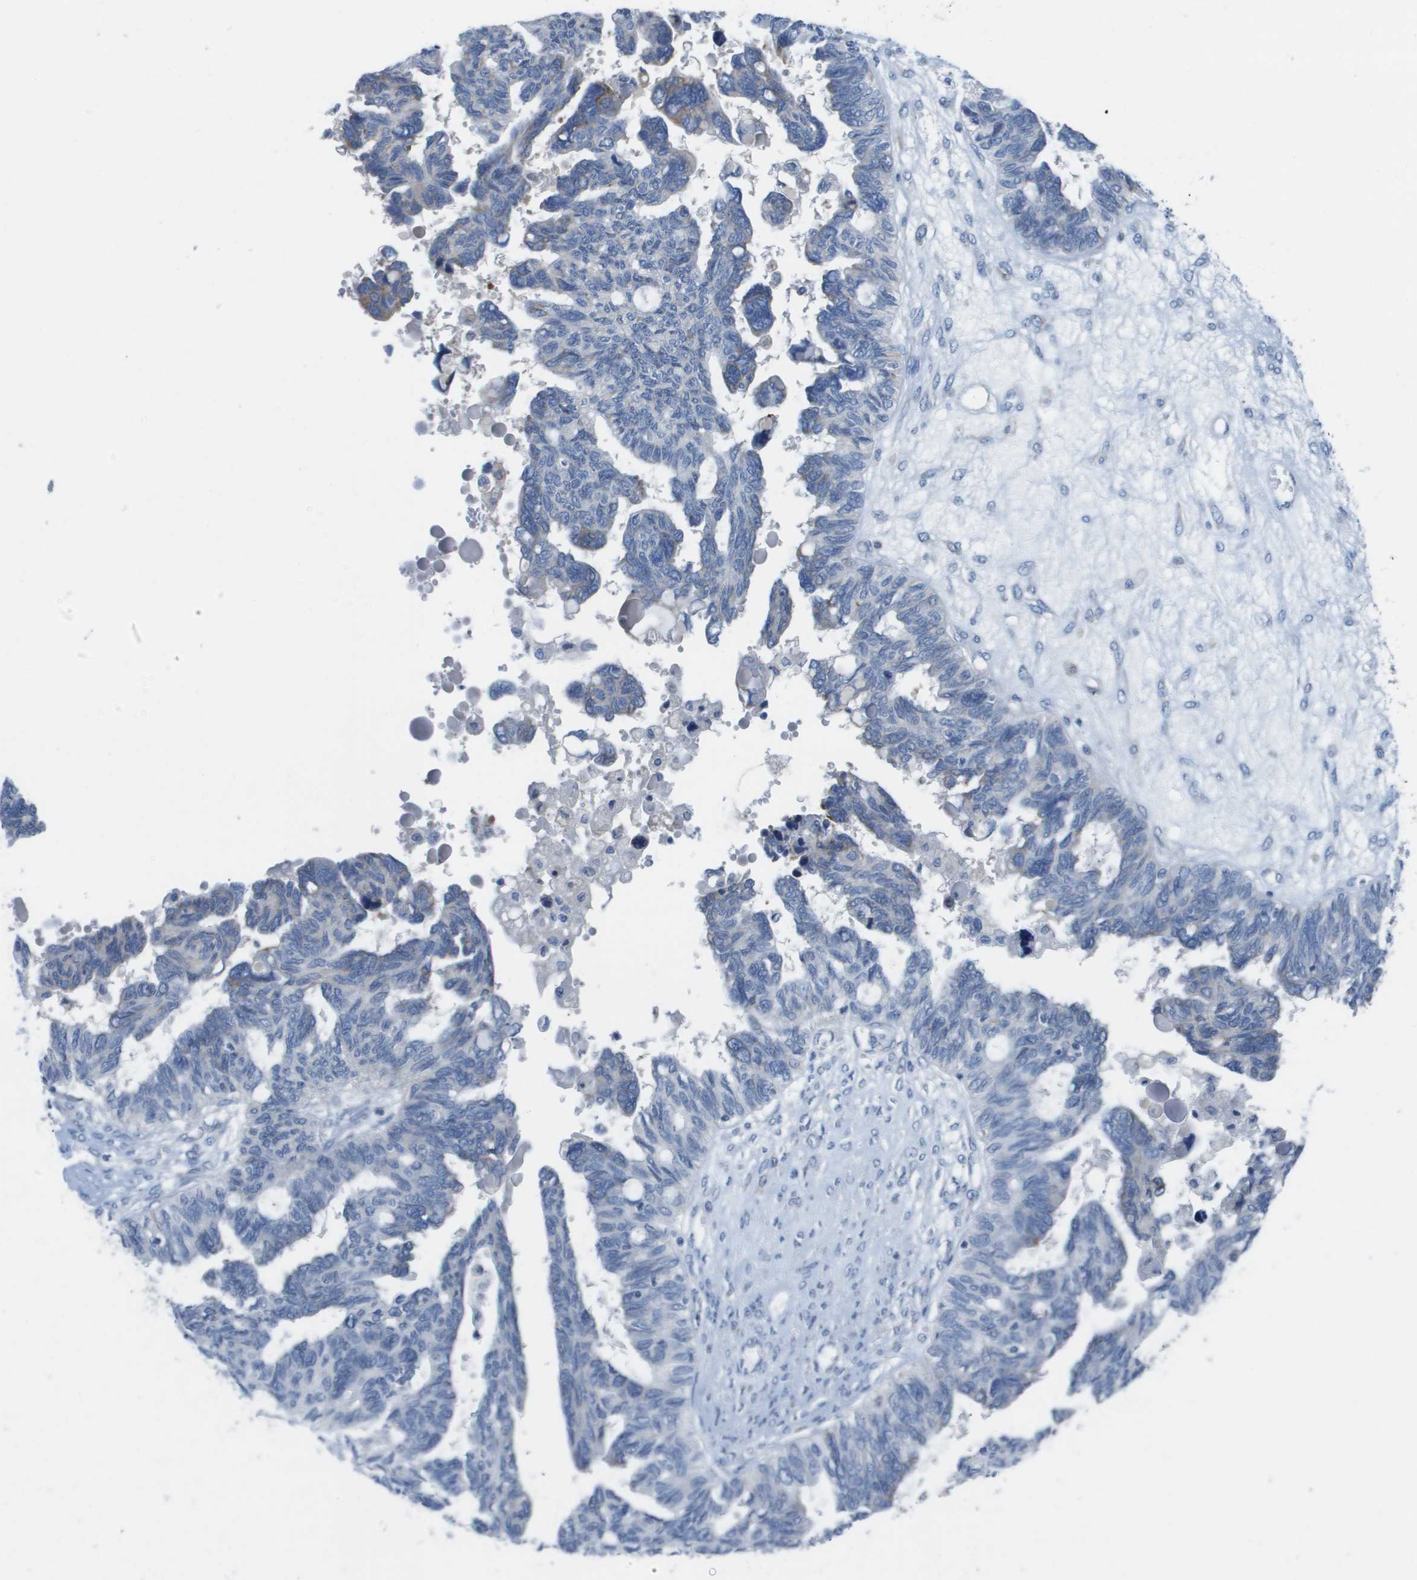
{"staining": {"intensity": "negative", "quantity": "none", "location": "none"}, "tissue": "ovarian cancer", "cell_type": "Tumor cells", "image_type": "cancer", "snomed": [{"axis": "morphology", "description": "Cystadenocarcinoma, serous, NOS"}, {"axis": "topography", "description": "Ovary"}], "caption": "The micrograph displays no significant expression in tumor cells of ovarian serous cystadenocarcinoma.", "gene": "CD3G", "patient": {"sex": "female", "age": 79}}